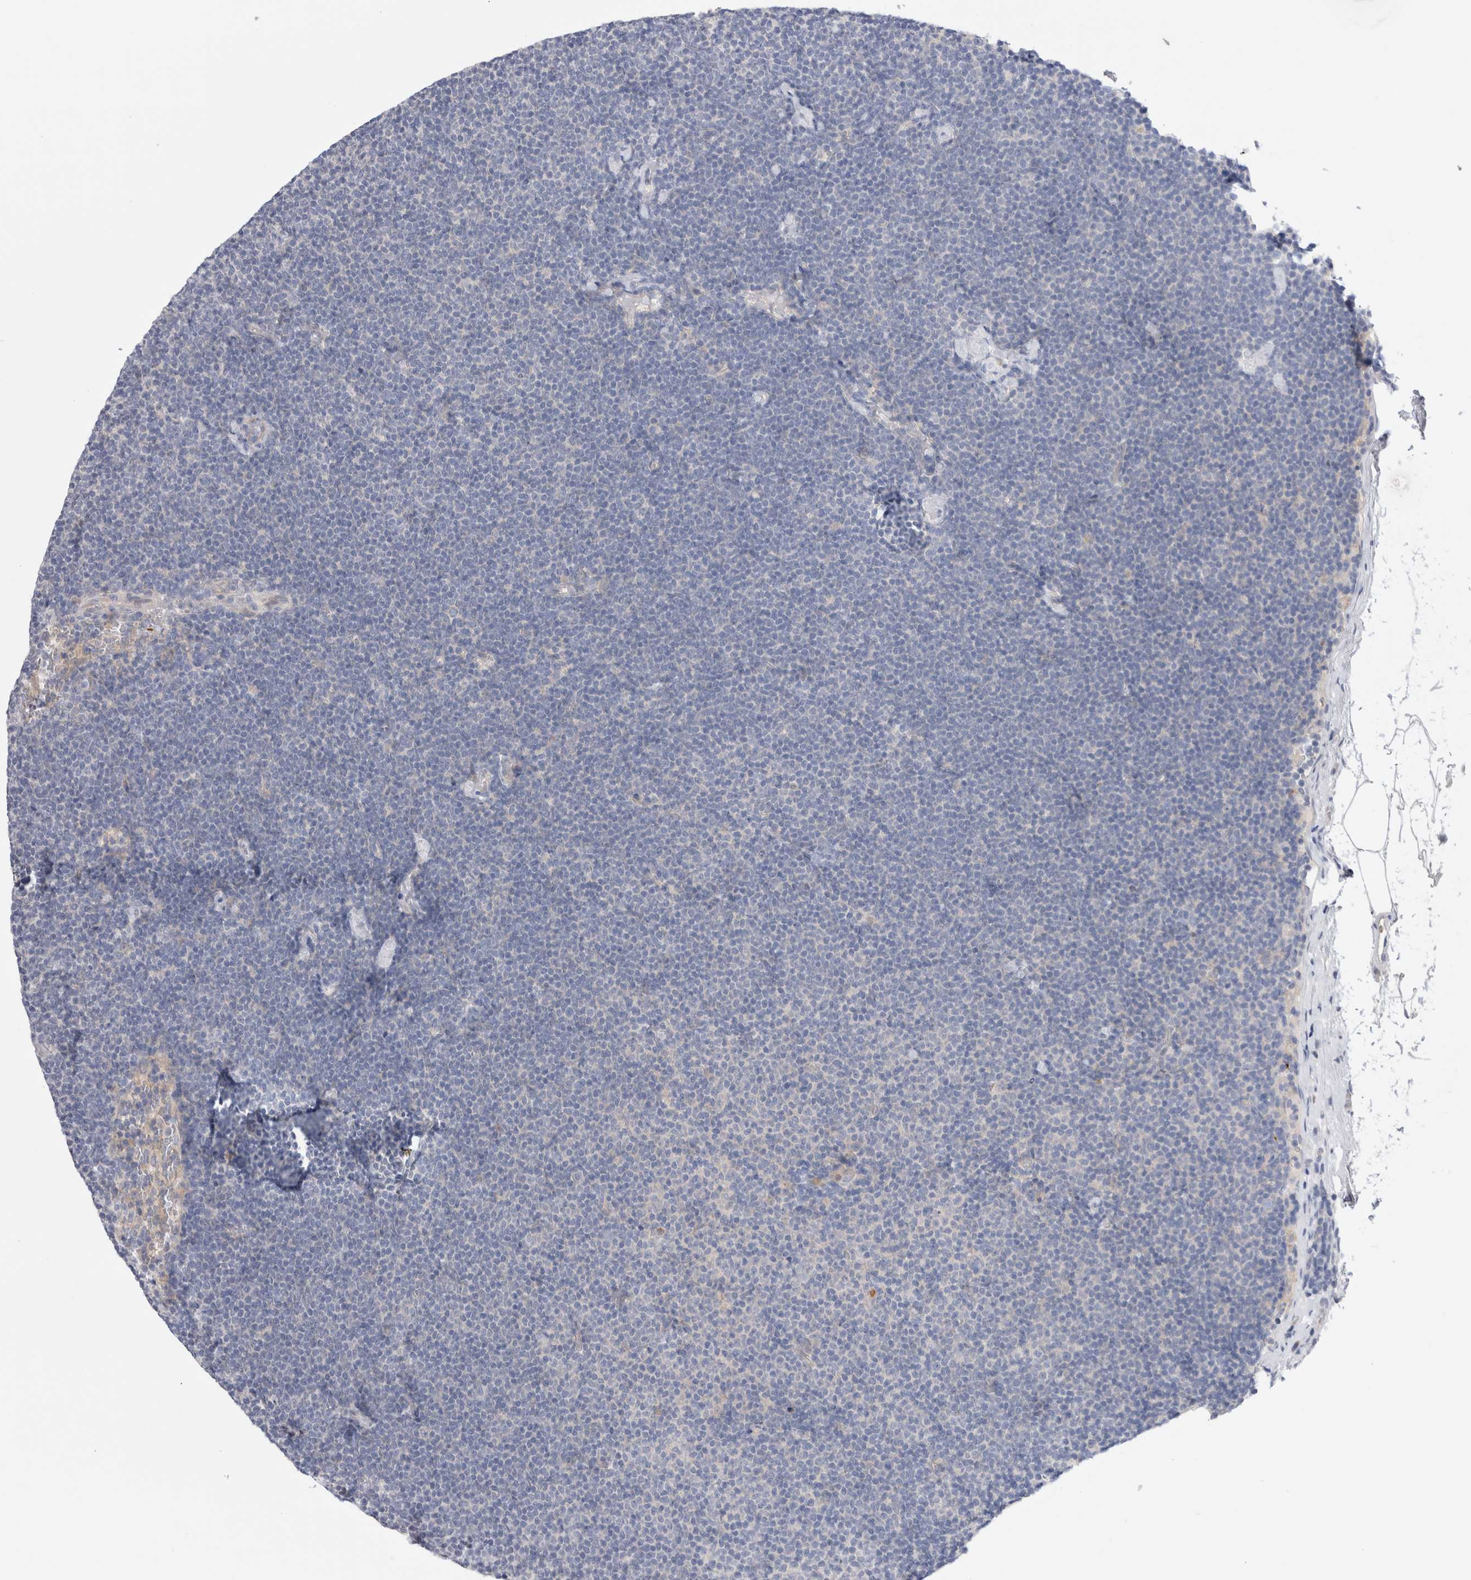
{"staining": {"intensity": "negative", "quantity": "none", "location": "none"}, "tissue": "lymphoma", "cell_type": "Tumor cells", "image_type": "cancer", "snomed": [{"axis": "morphology", "description": "Malignant lymphoma, non-Hodgkin's type, Low grade"}, {"axis": "topography", "description": "Lymph node"}], "caption": "Tumor cells are negative for brown protein staining in low-grade malignant lymphoma, non-Hodgkin's type. (DAB (3,3'-diaminobenzidine) IHC with hematoxylin counter stain).", "gene": "RBM12B", "patient": {"sex": "female", "age": 53}}